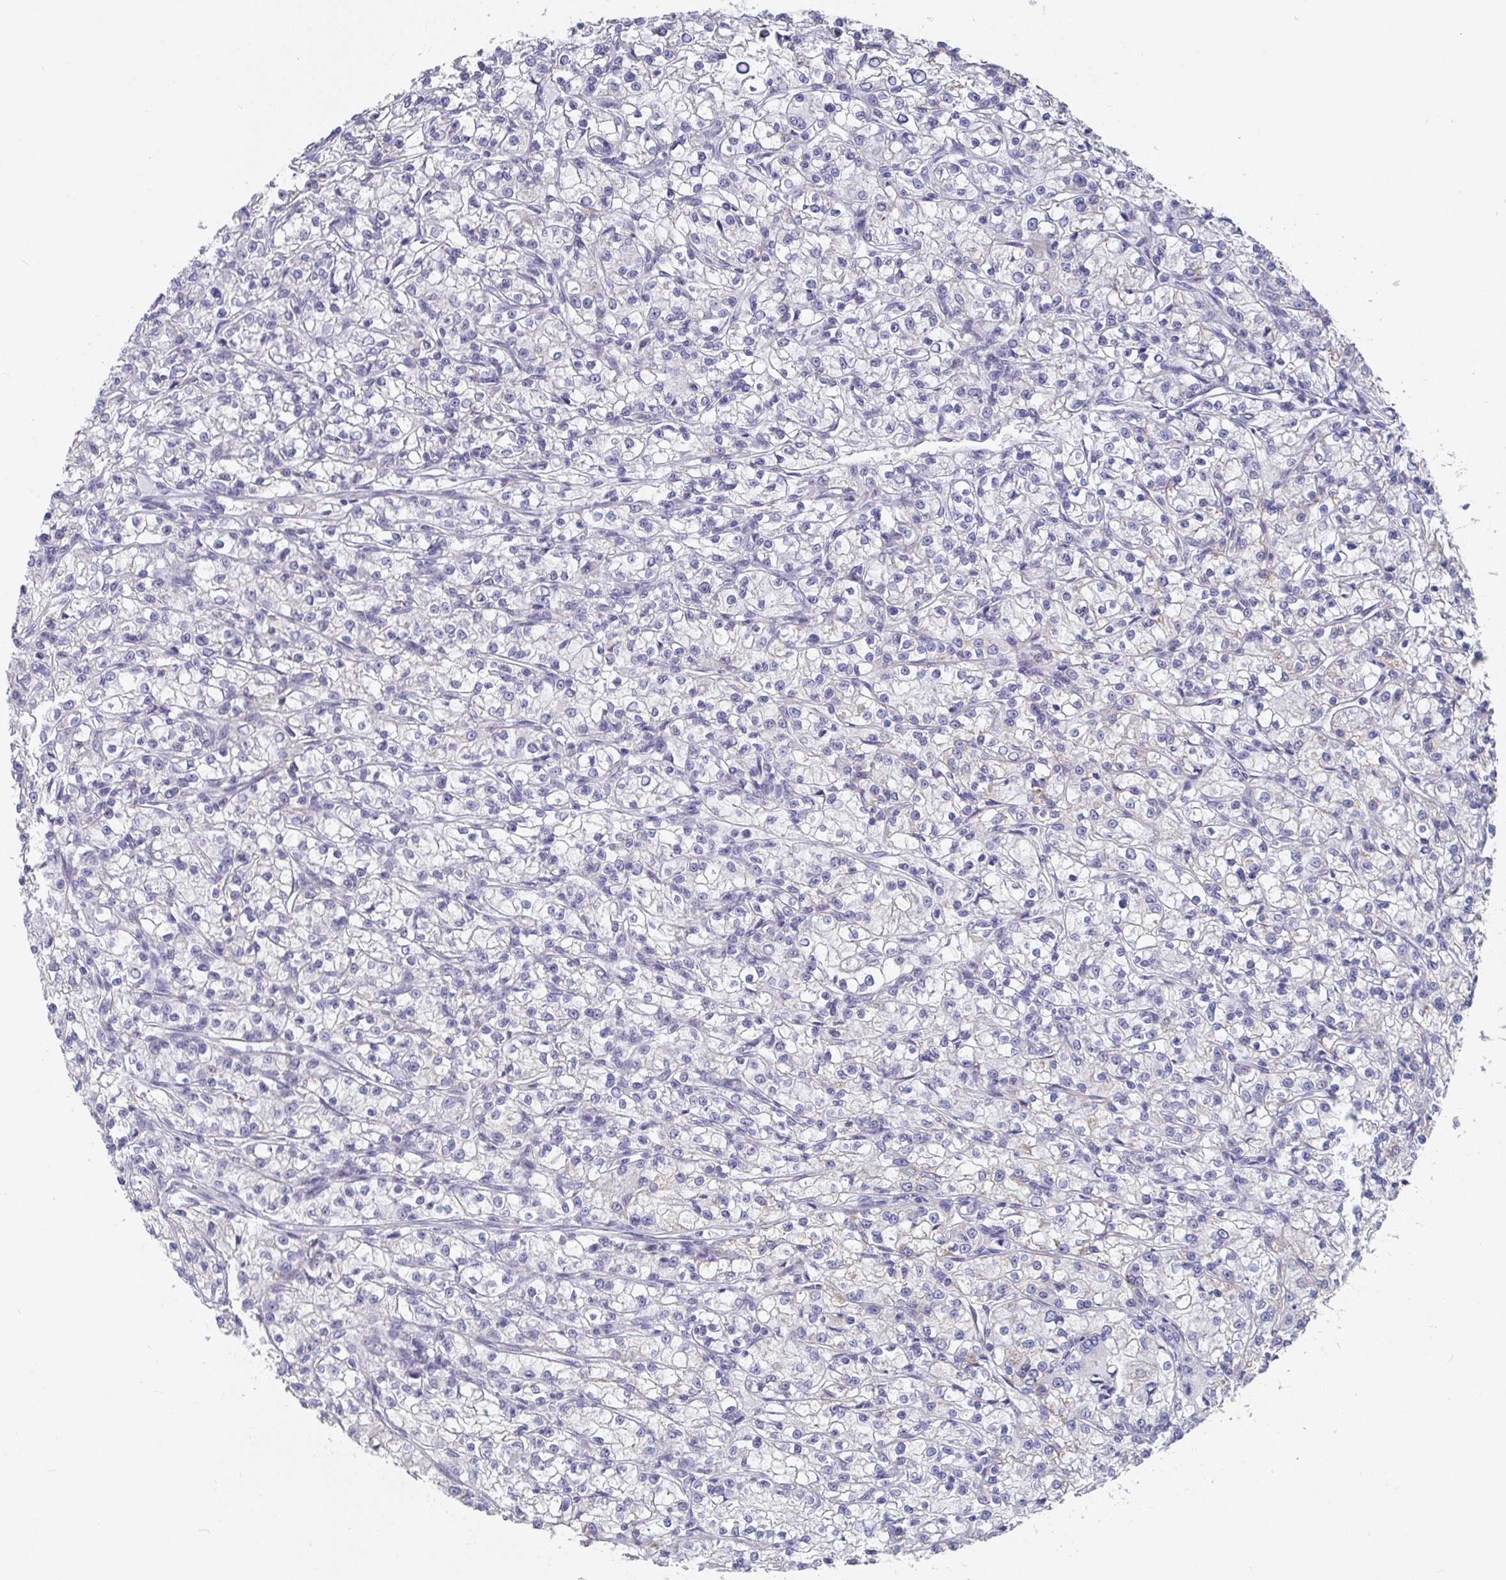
{"staining": {"intensity": "negative", "quantity": "none", "location": "none"}, "tissue": "renal cancer", "cell_type": "Tumor cells", "image_type": "cancer", "snomed": [{"axis": "morphology", "description": "Adenocarcinoma, NOS"}, {"axis": "topography", "description": "Kidney"}], "caption": "High power microscopy histopathology image of an immunohistochemistry histopathology image of renal adenocarcinoma, revealing no significant staining in tumor cells.", "gene": "FAM156B", "patient": {"sex": "female", "age": 59}}